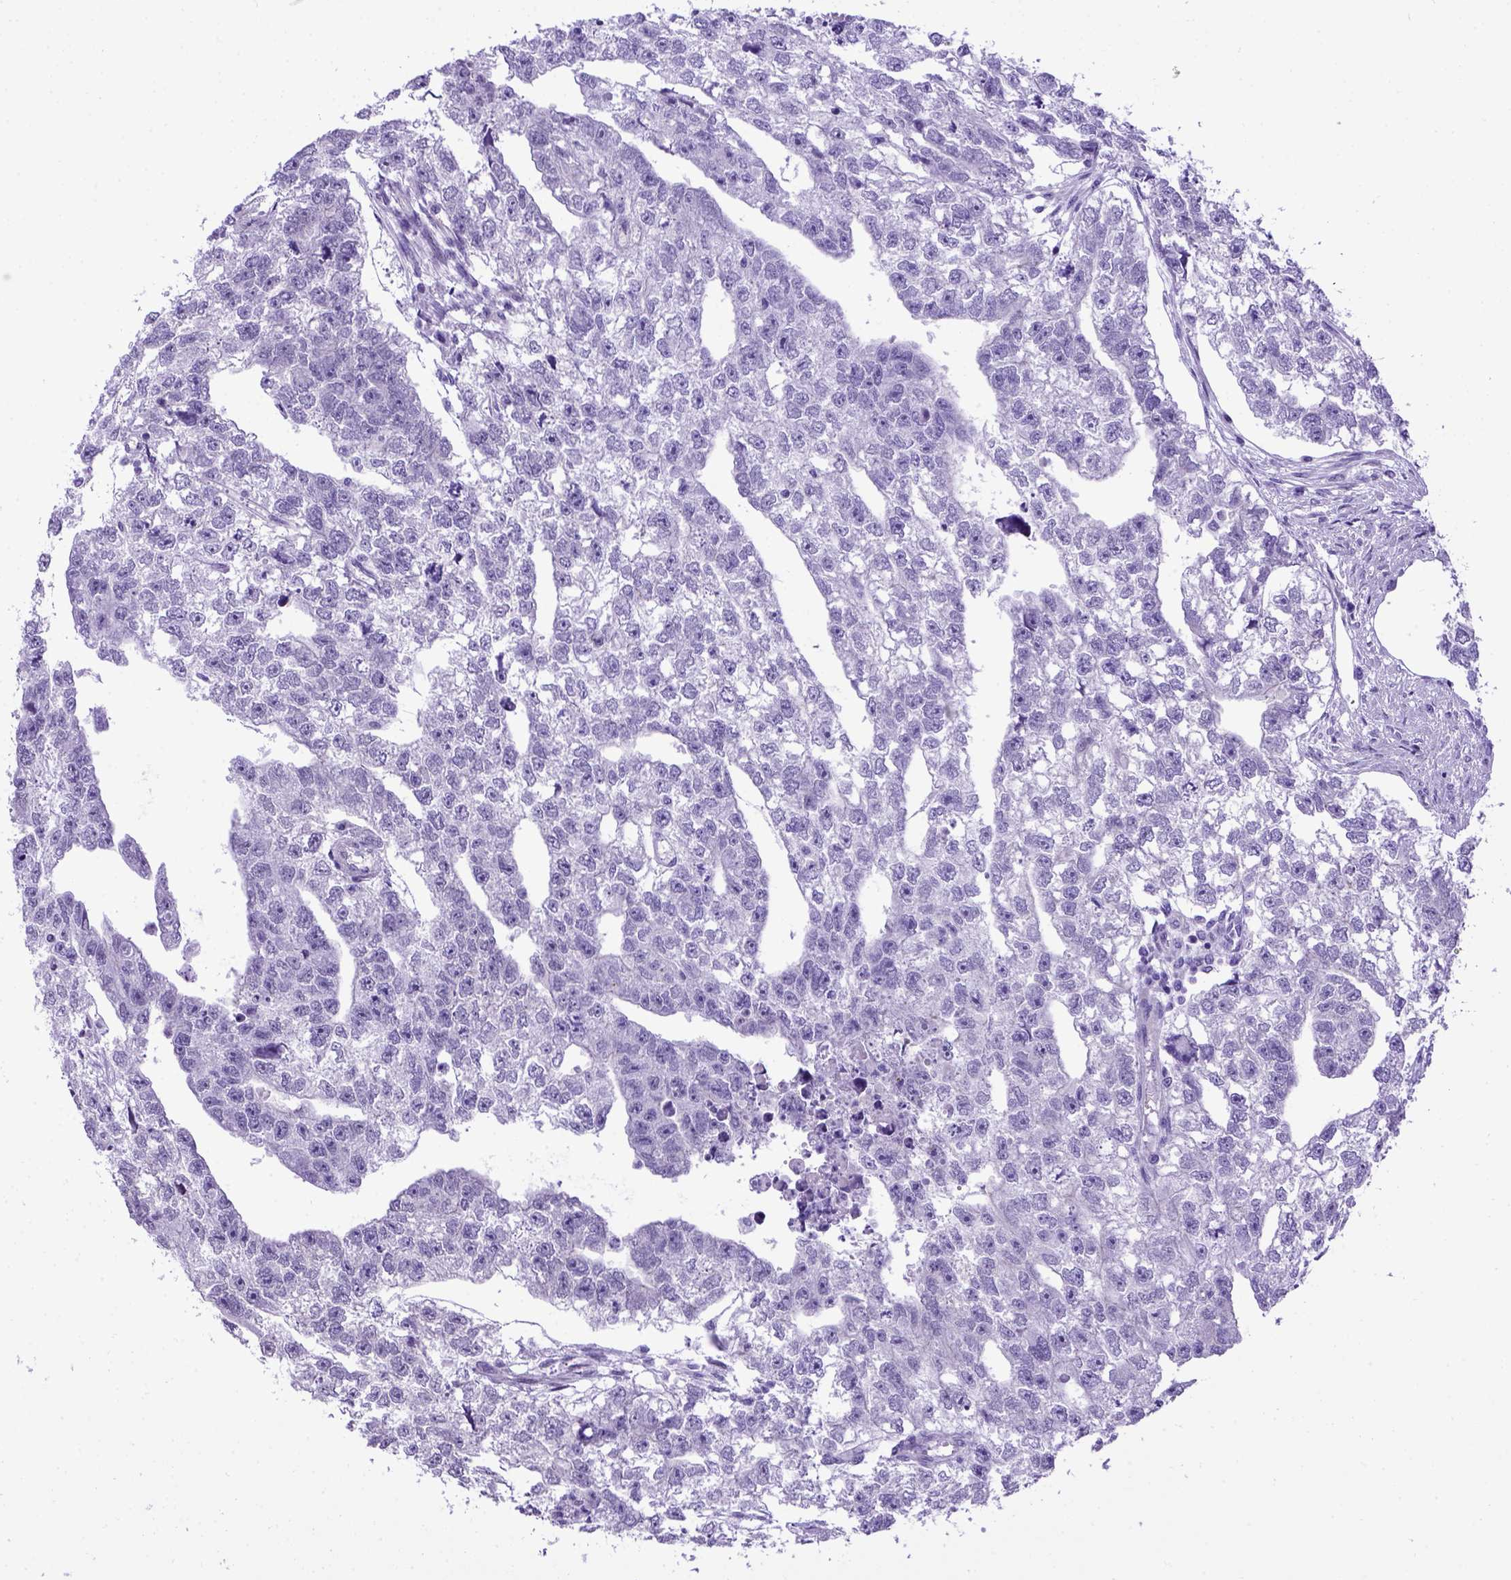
{"staining": {"intensity": "negative", "quantity": "none", "location": "none"}, "tissue": "testis cancer", "cell_type": "Tumor cells", "image_type": "cancer", "snomed": [{"axis": "morphology", "description": "Carcinoma, Embryonal, NOS"}, {"axis": "morphology", "description": "Teratoma, malignant, NOS"}, {"axis": "topography", "description": "Testis"}], "caption": "High power microscopy photomicrograph of an immunohistochemistry (IHC) photomicrograph of testis cancer, revealing no significant expression in tumor cells.", "gene": "ADAM12", "patient": {"sex": "male", "age": 44}}